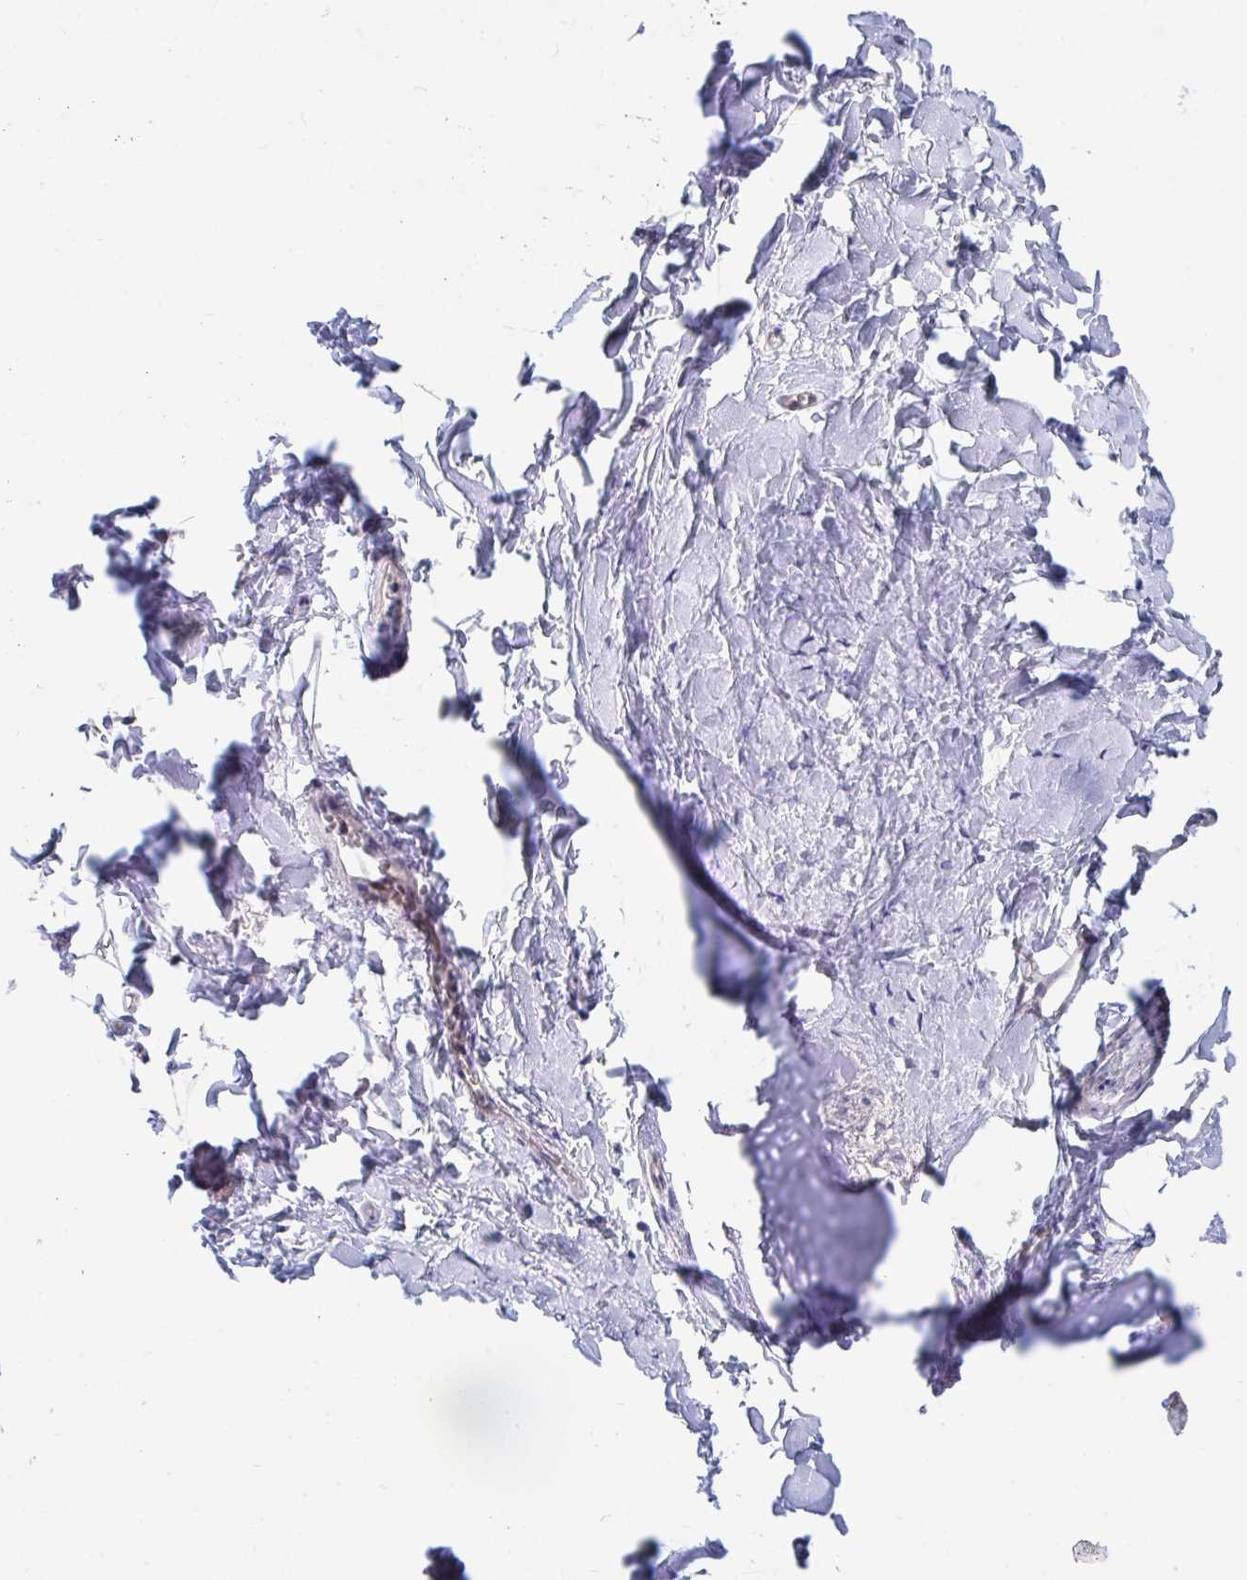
{"staining": {"intensity": "negative", "quantity": "none", "location": "none"}, "tissue": "adipose tissue", "cell_type": "Adipocytes", "image_type": "normal", "snomed": [{"axis": "morphology", "description": "Normal tissue, NOS"}, {"axis": "morphology", "description": "Degeneration, NOS"}, {"axis": "topography", "description": "Cartilage tissue"}, {"axis": "topography", "description": "Lung"}], "caption": "The histopathology image exhibits no staining of adipocytes in benign adipose tissue. (DAB IHC, high magnification).", "gene": "P2RX3", "patient": {"sex": "female", "age": 61}}